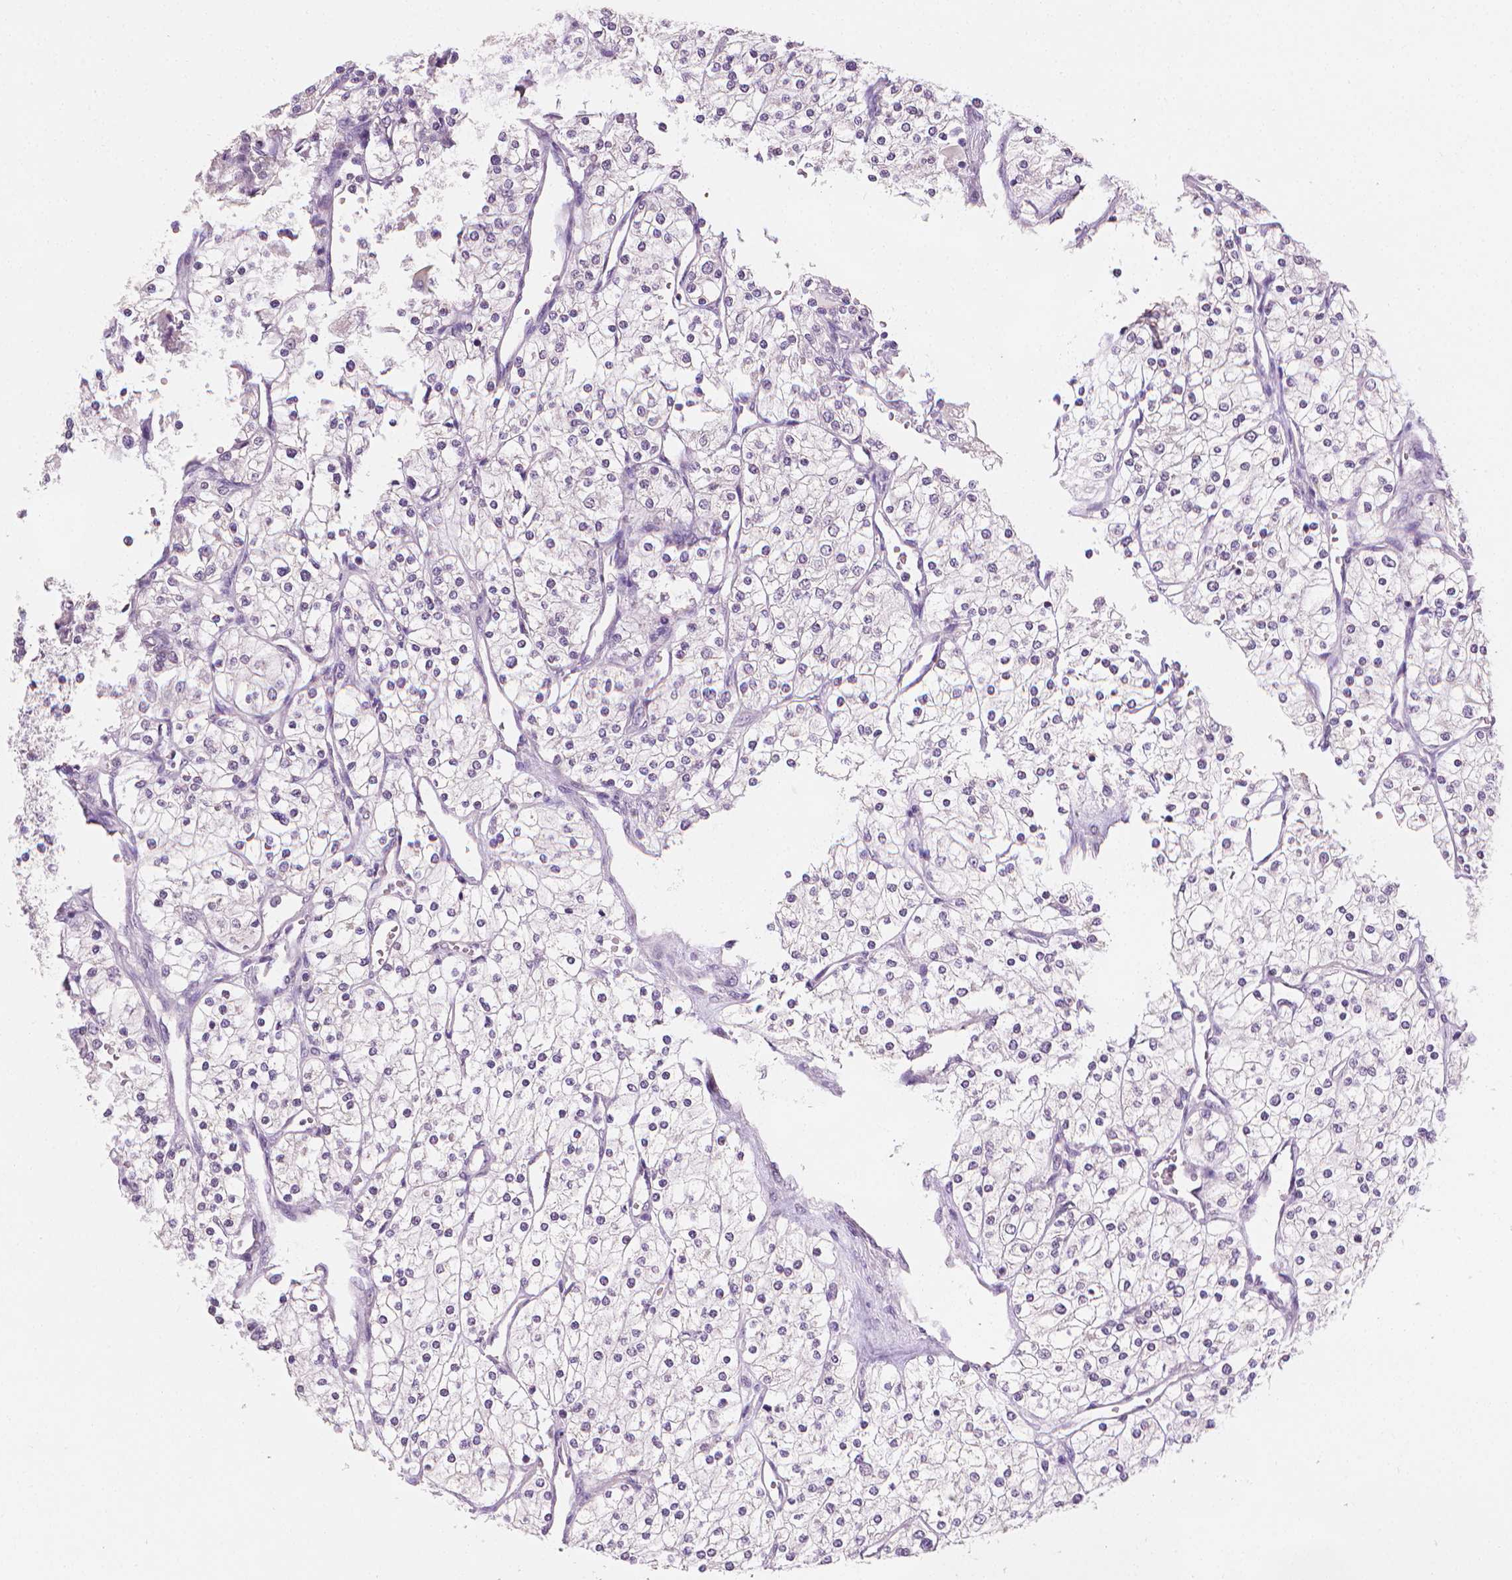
{"staining": {"intensity": "negative", "quantity": "none", "location": "none"}, "tissue": "renal cancer", "cell_type": "Tumor cells", "image_type": "cancer", "snomed": [{"axis": "morphology", "description": "Adenocarcinoma, NOS"}, {"axis": "topography", "description": "Kidney"}], "caption": "Tumor cells show no significant protein expression in renal cancer. The staining is performed using DAB brown chromogen with nuclei counter-stained in using hematoxylin.", "gene": "FASN", "patient": {"sex": "male", "age": 80}}